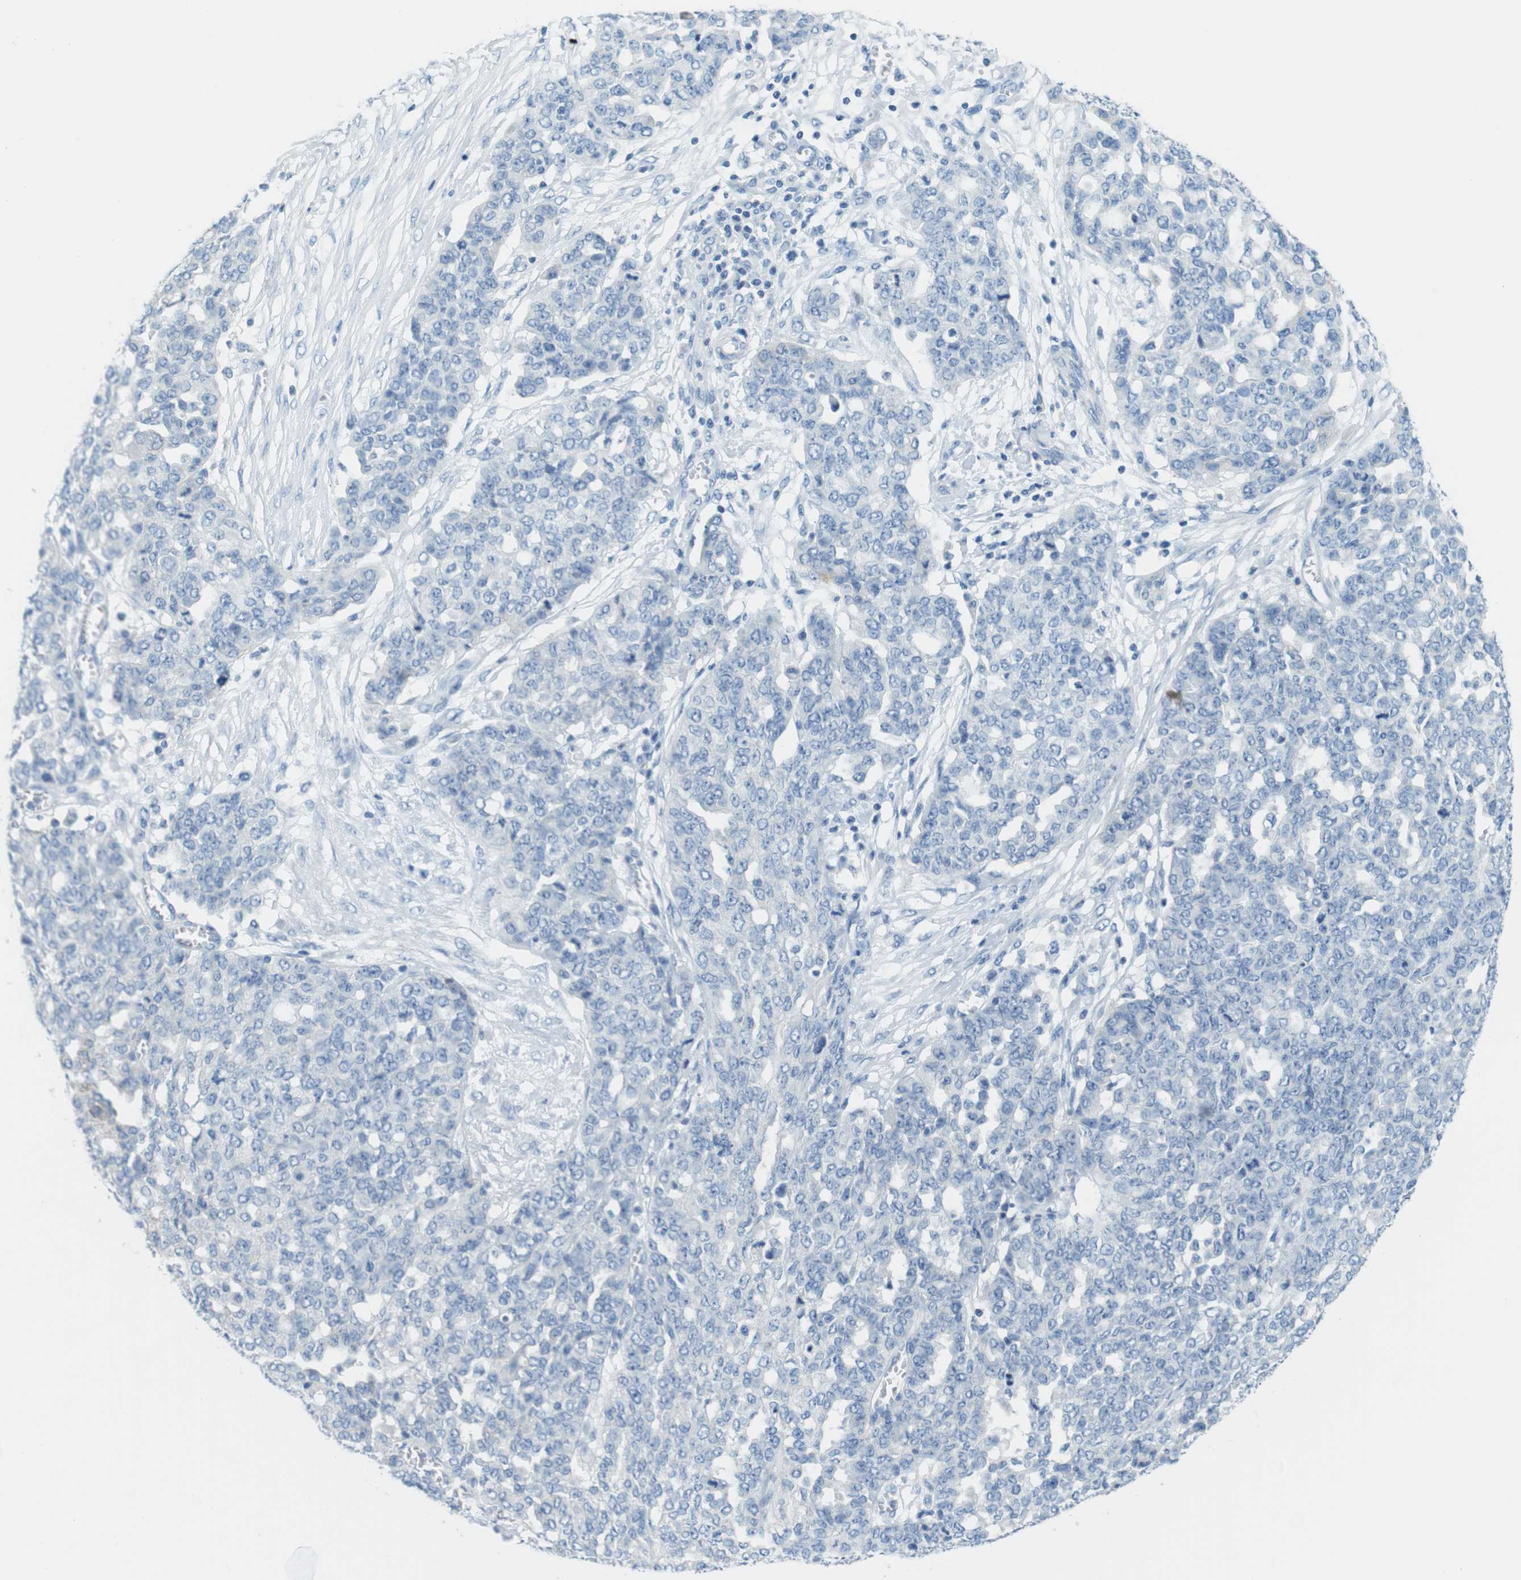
{"staining": {"intensity": "negative", "quantity": "none", "location": "none"}, "tissue": "ovarian cancer", "cell_type": "Tumor cells", "image_type": "cancer", "snomed": [{"axis": "morphology", "description": "Cystadenocarcinoma, serous, NOS"}, {"axis": "topography", "description": "Soft tissue"}, {"axis": "topography", "description": "Ovary"}], "caption": "Protein analysis of ovarian cancer displays no significant staining in tumor cells. (DAB IHC, high magnification).", "gene": "ASIC5", "patient": {"sex": "female", "age": 57}}